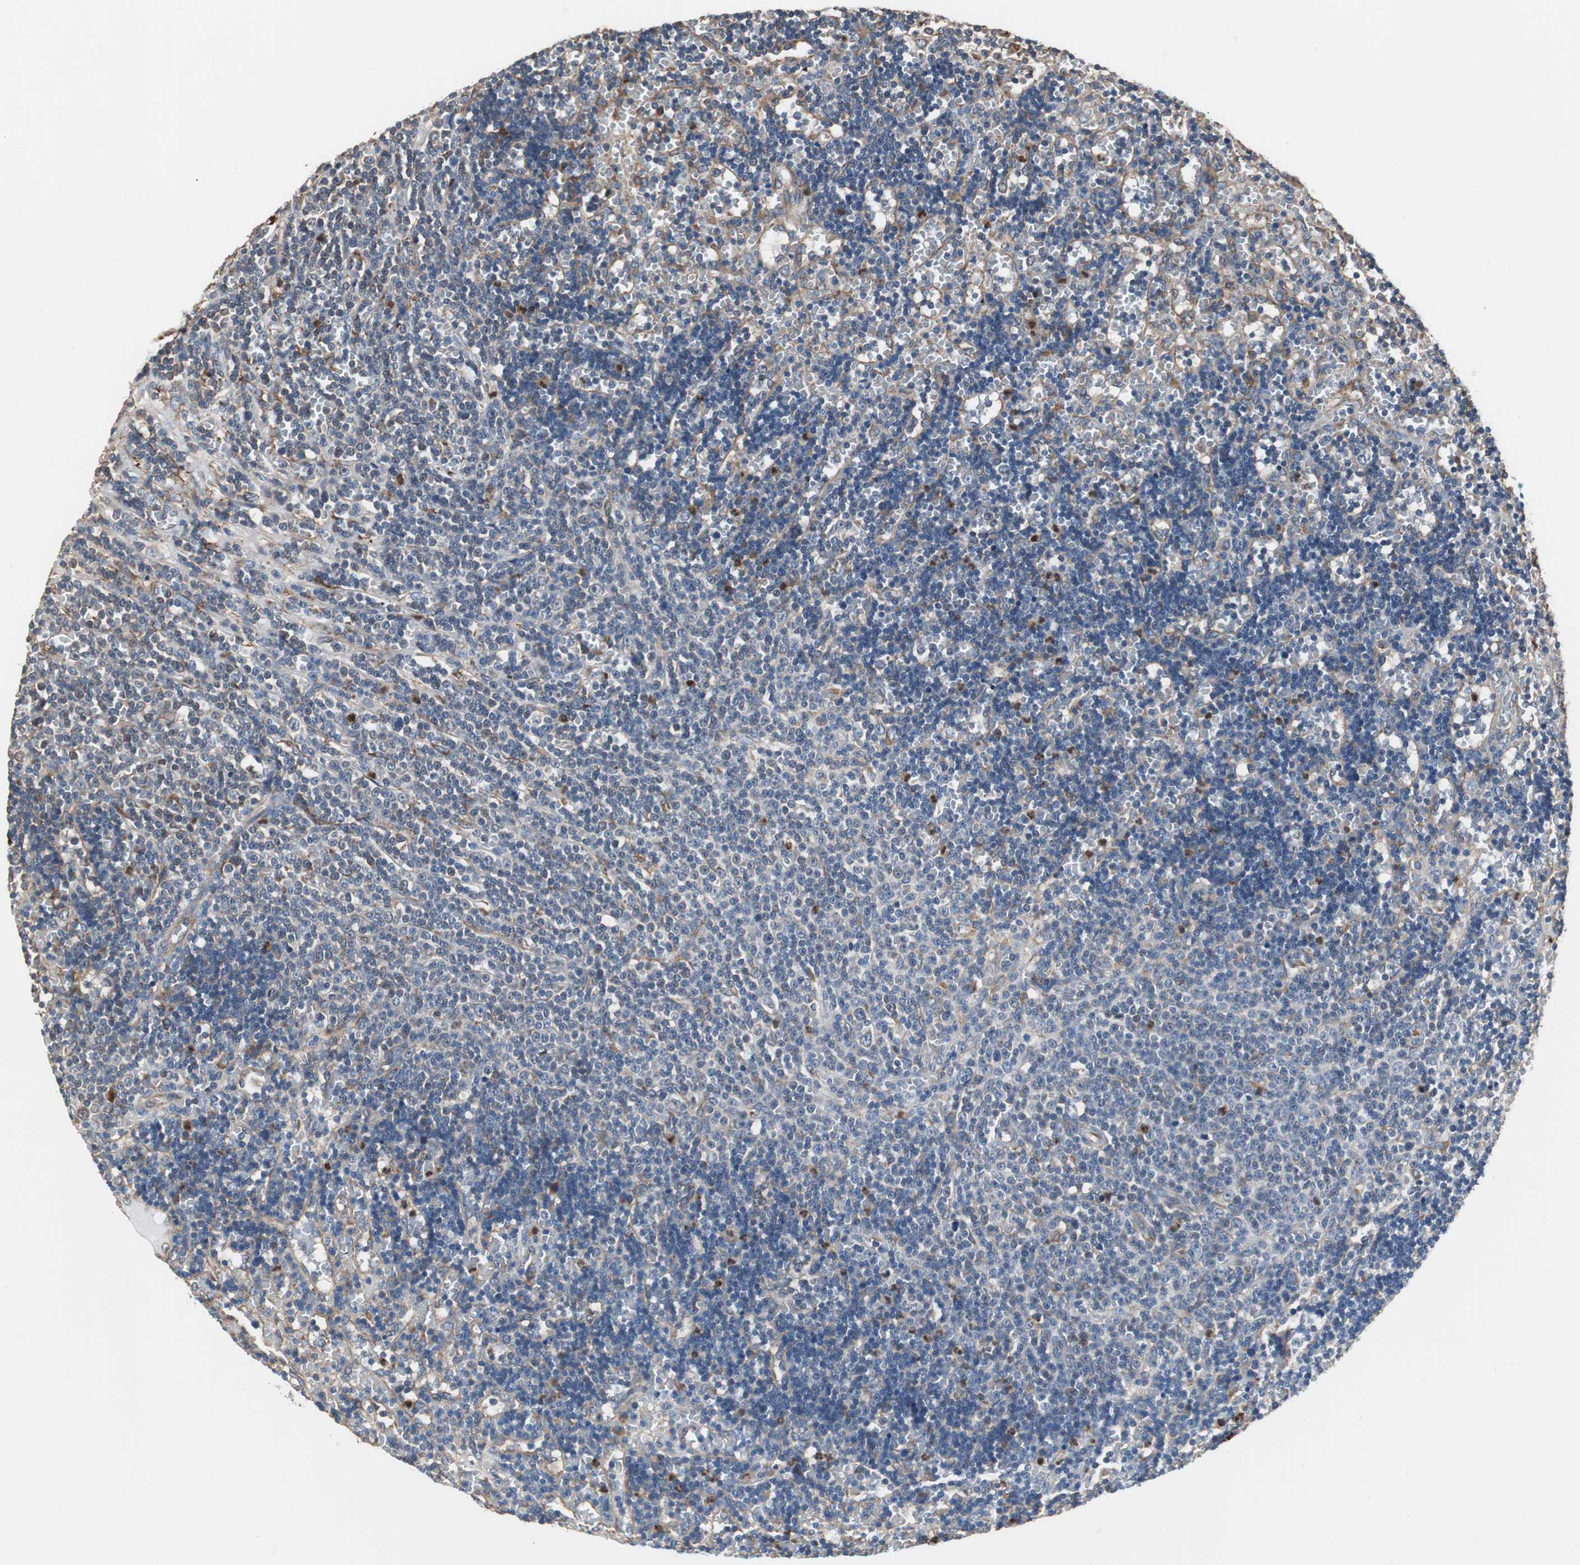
{"staining": {"intensity": "weak", "quantity": "25%-75%", "location": "cytoplasmic/membranous"}, "tissue": "lymphoma", "cell_type": "Tumor cells", "image_type": "cancer", "snomed": [{"axis": "morphology", "description": "Malignant lymphoma, non-Hodgkin's type, Low grade"}, {"axis": "topography", "description": "Spleen"}], "caption": "This micrograph exhibits malignant lymphoma, non-Hodgkin's type (low-grade) stained with immunohistochemistry (IHC) to label a protein in brown. The cytoplasmic/membranous of tumor cells show weak positivity for the protein. Nuclei are counter-stained blue.", "gene": "CALU", "patient": {"sex": "male", "age": 60}}